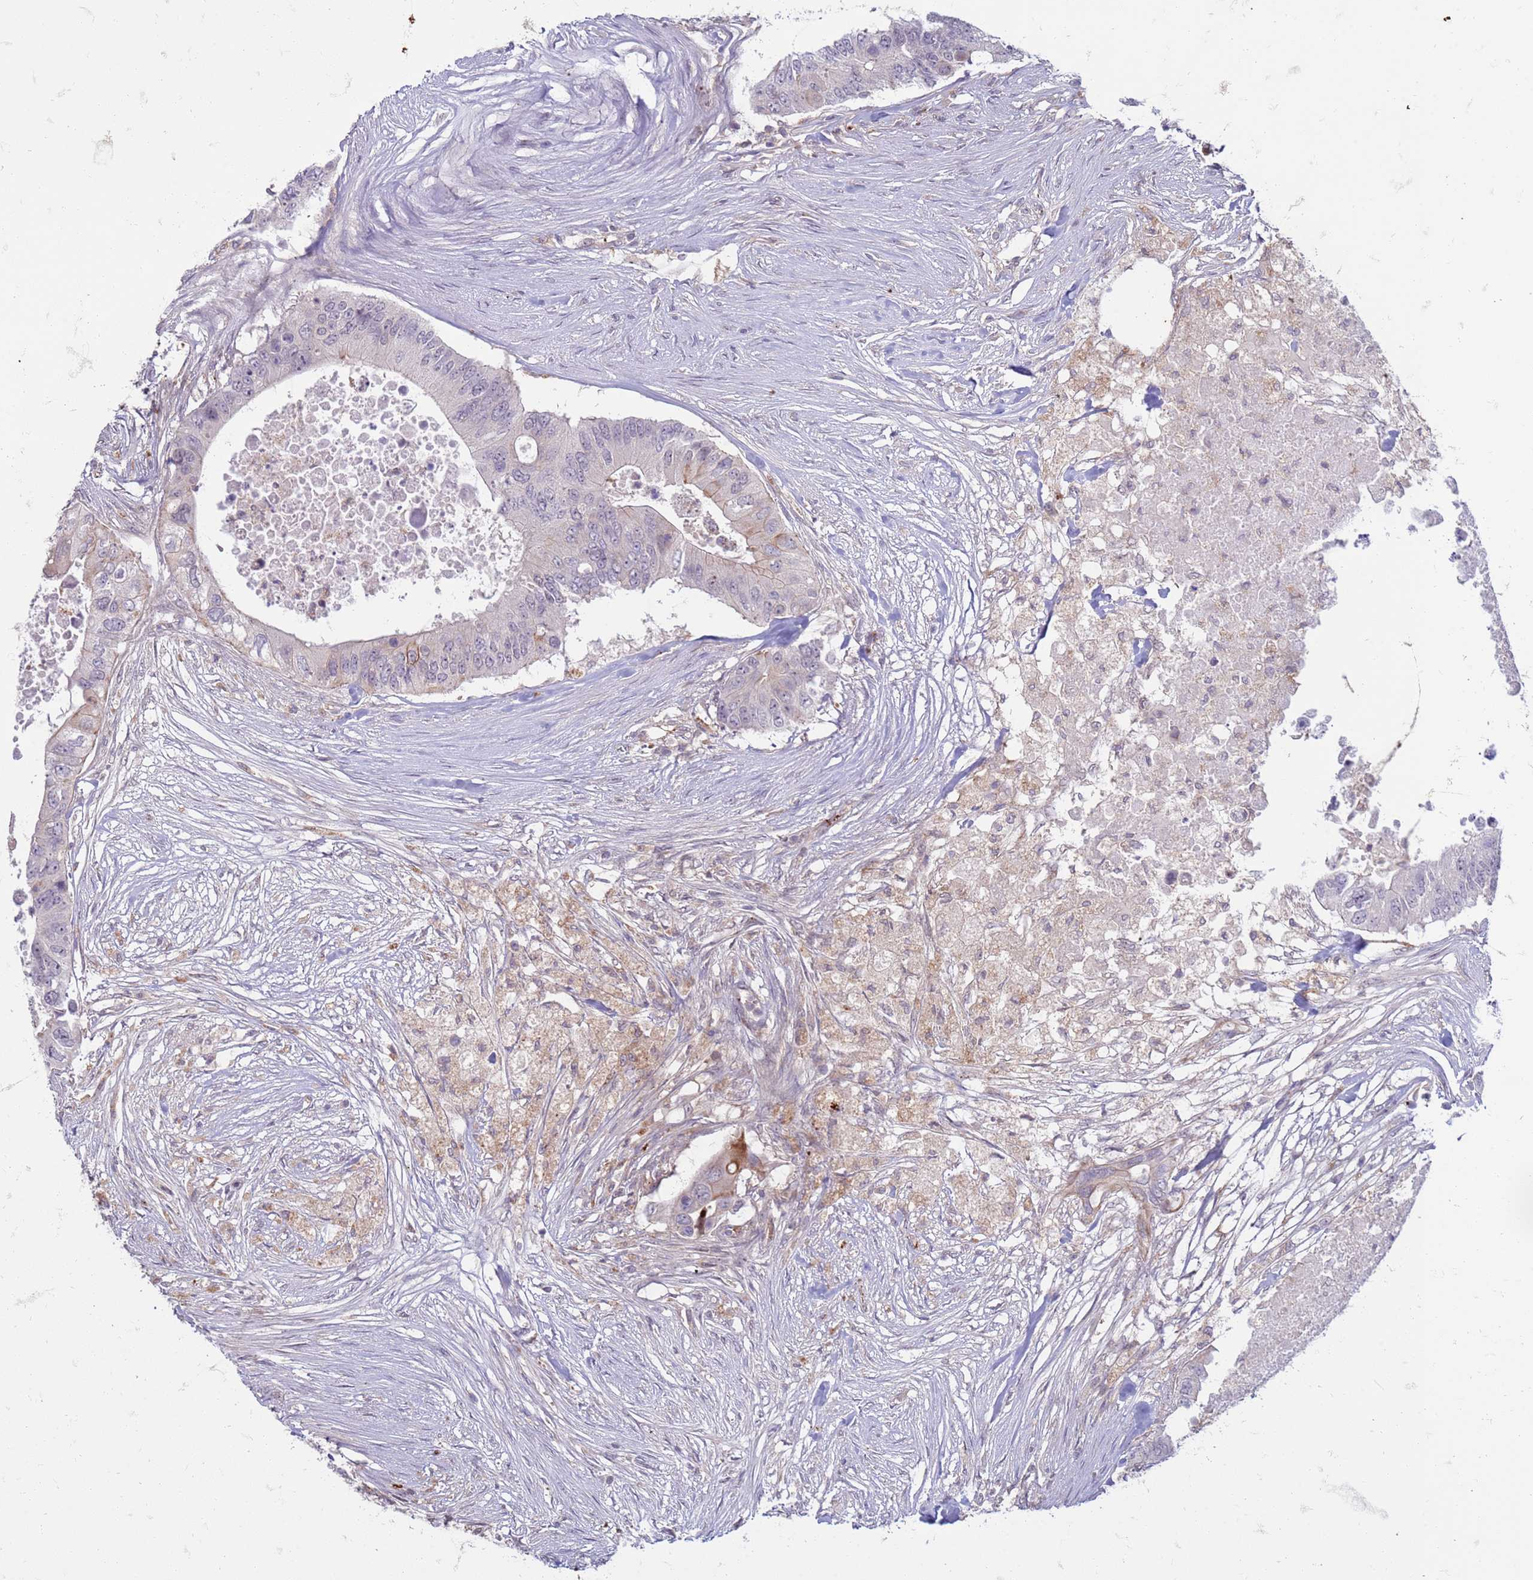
{"staining": {"intensity": "weak", "quantity": "<25%", "location": "cytoplasmic/membranous"}, "tissue": "colorectal cancer", "cell_type": "Tumor cells", "image_type": "cancer", "snomed": [{"axis": "morphology", "description": "Adenocarcinoma, NOS"}, {"axis": "topography", "description": "Colon"}], "caption": "DAB (3,3'-diaminobenzidine) immunohistochemical staining of human colorectal cancer shows no significant staining in tumor cells. The staining is performed using DAB brown chromogen with nuclei counter-stained in using hematoxylin.", "gene": "SLC15A3", "patient": {"sex": "male", "age": 71}}